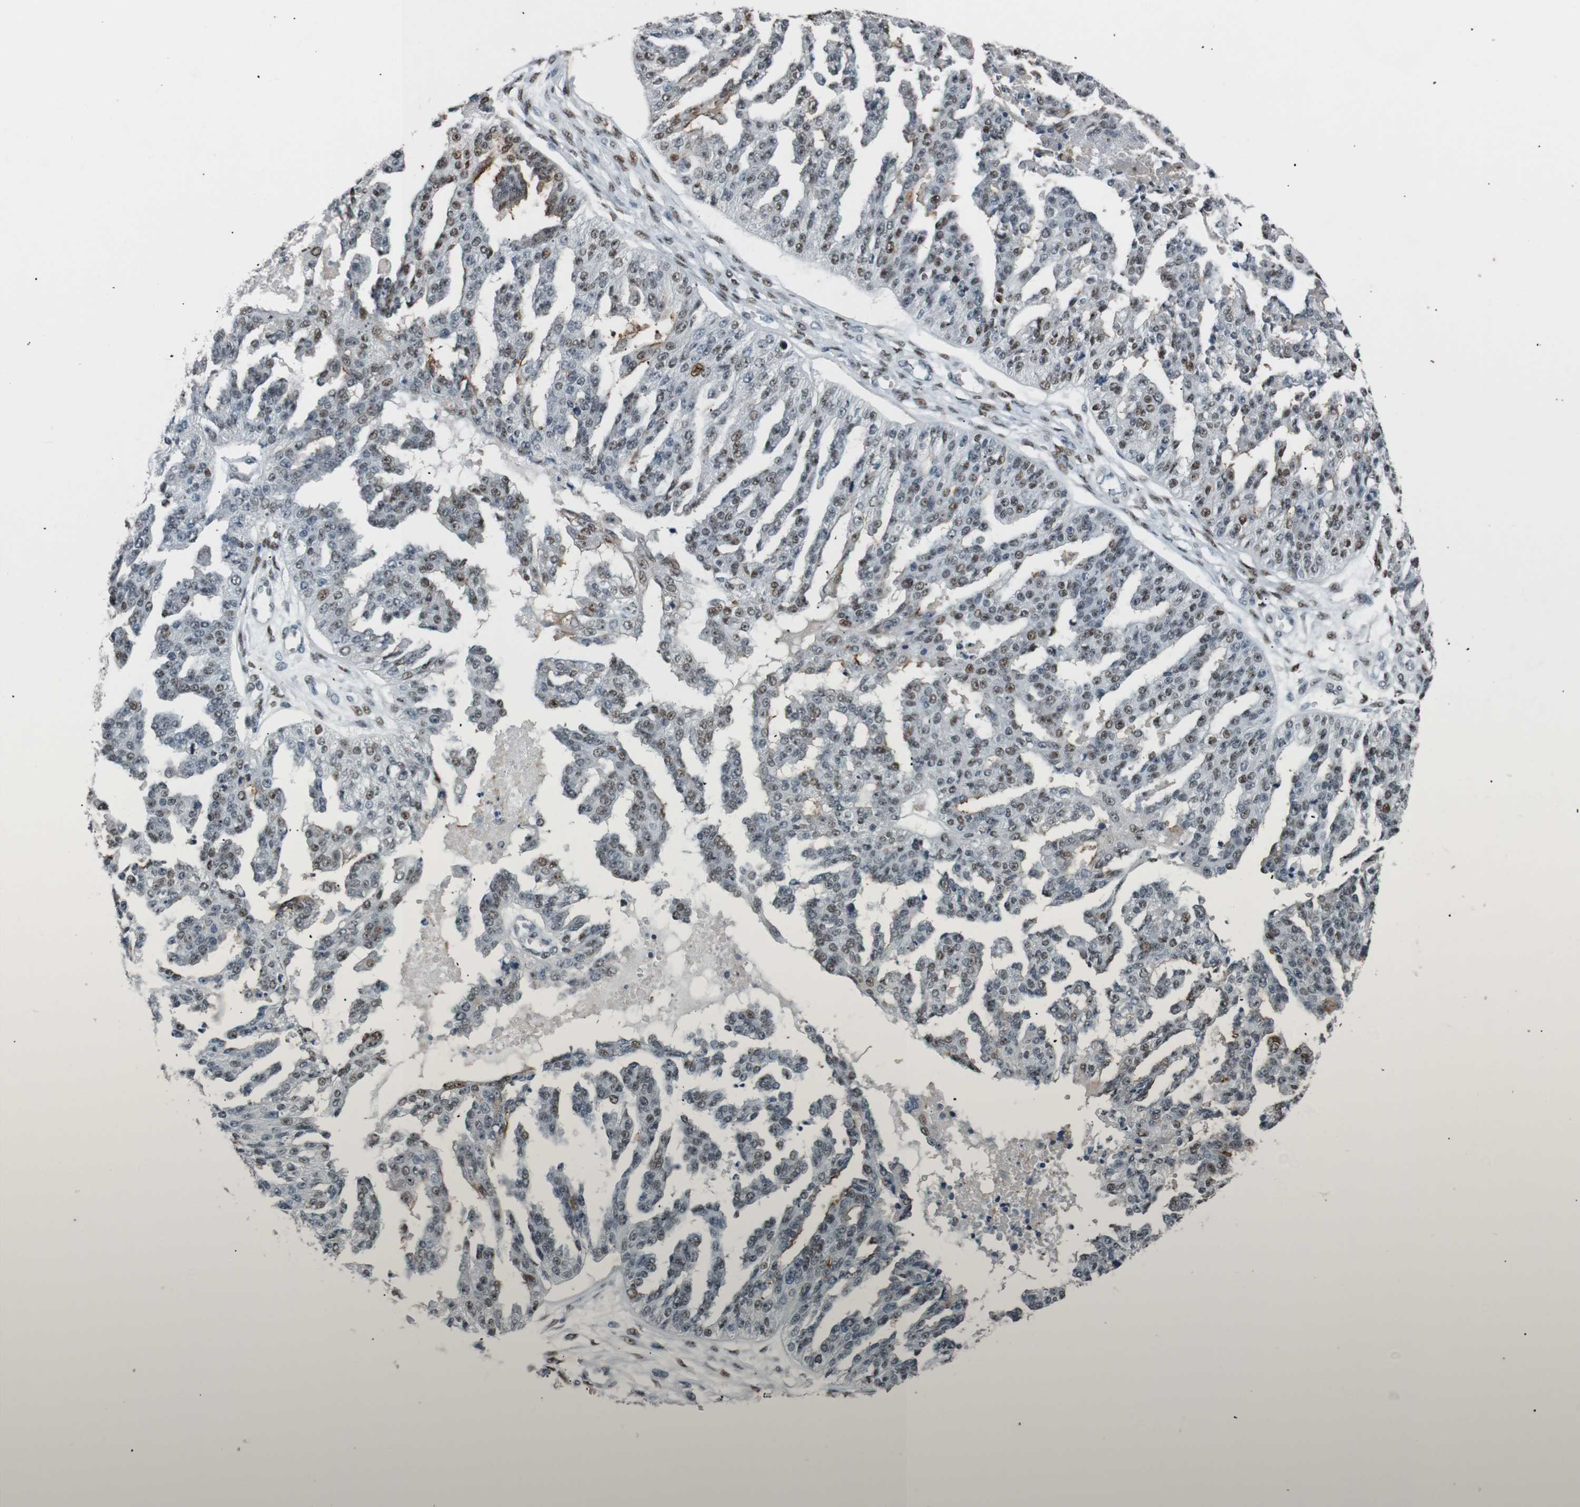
{"staining": {"intensity": "moderate", "quantity": "25%-75%", "location": "nuclear"}, "tissue": "ovarian cancer", "cell_type": "Tumor cells", "image_type": "cancer", "snomed": [{"axis": "morphology", "description": "Cystadenocarcinoma, serous, NOS"}, {"axis": "topography", "description": "Ovary"}], "caption": "Protein staining by immunohistochemistry shows moderate nuclear staining in about 25%-75% of tumor cells in ovarian serous cystadenocarcinoma.", "gene": "HEXIM1", "patient": {"sex": "female", "age": 58}}